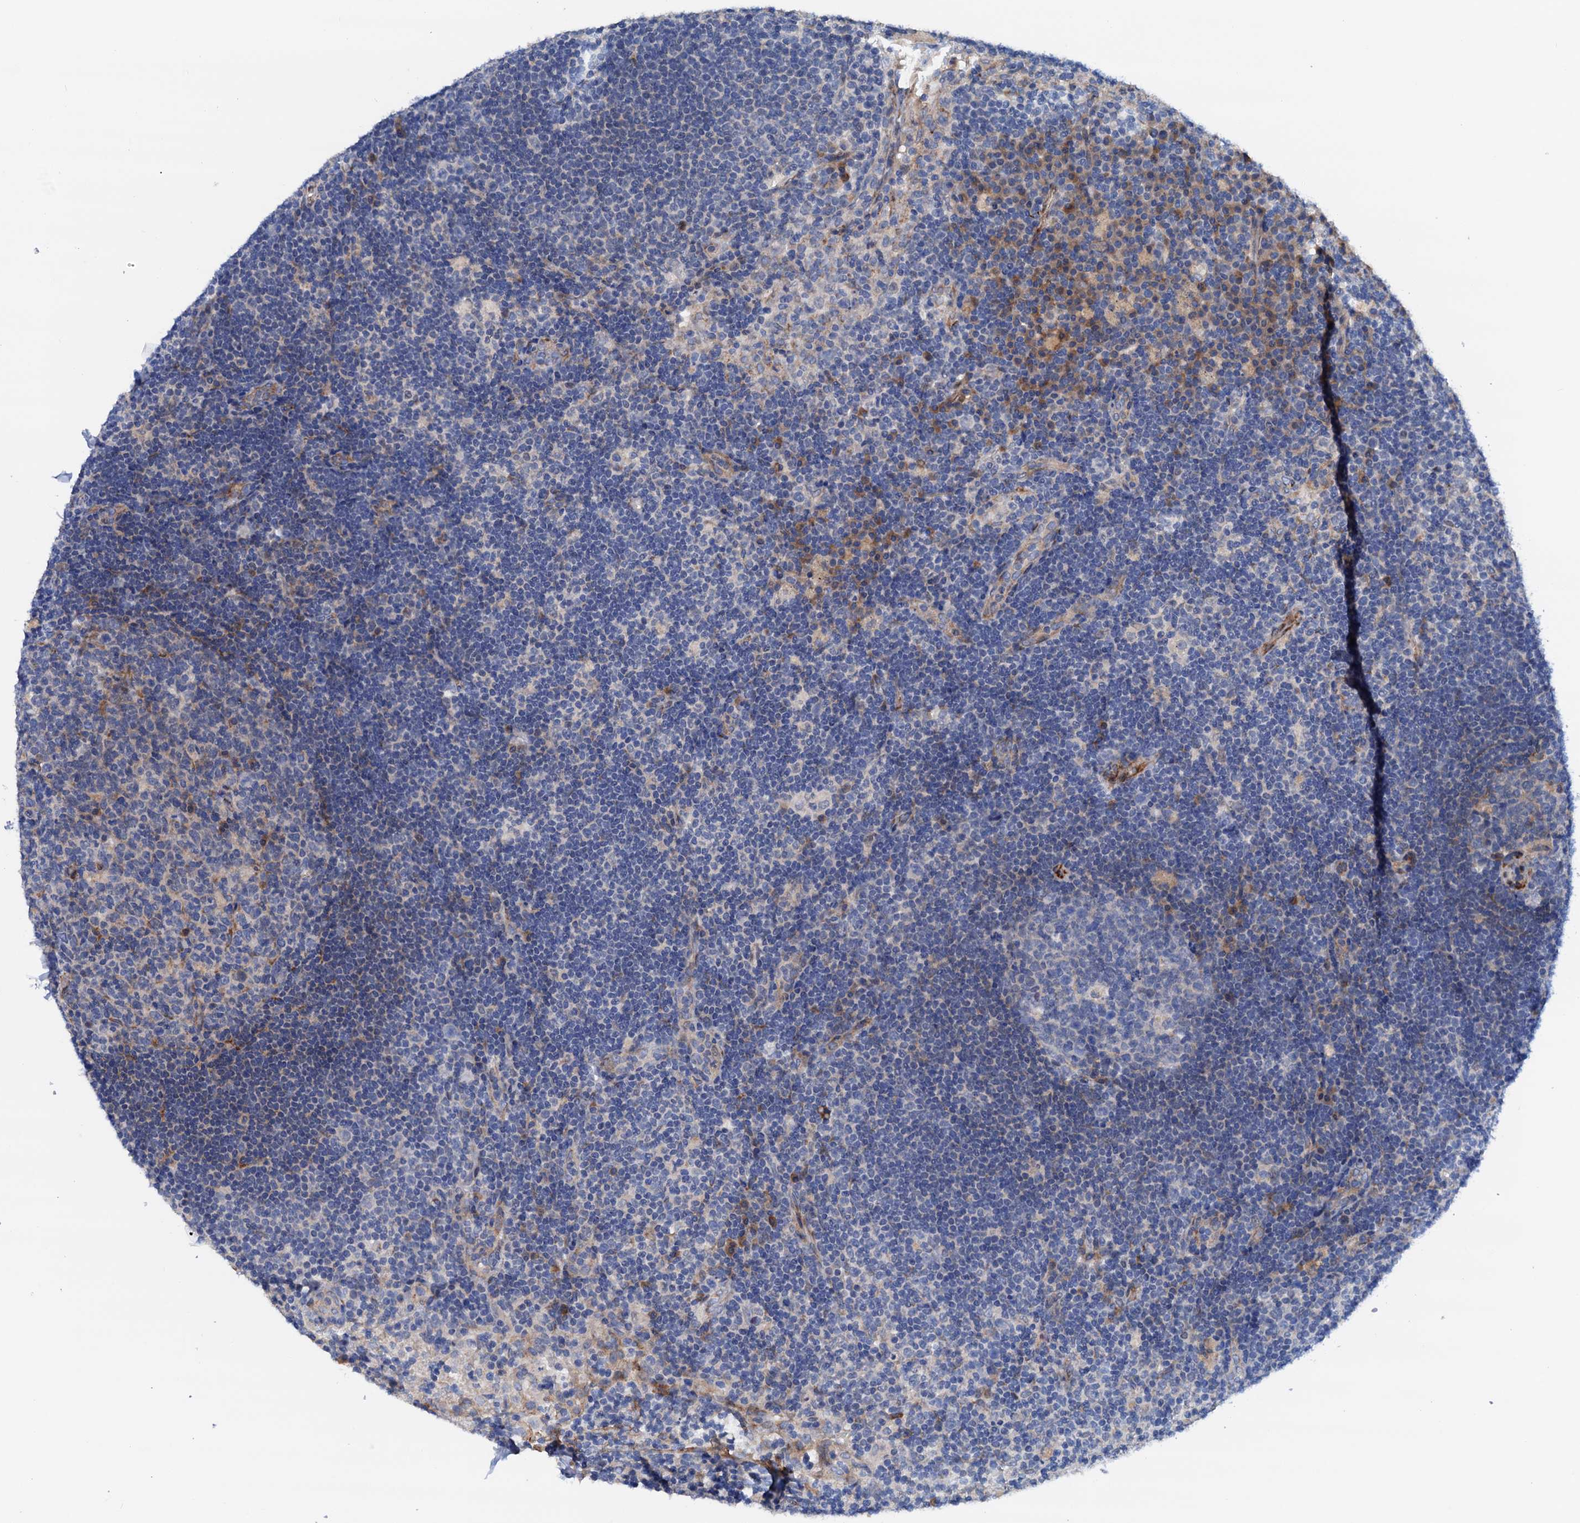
{"staining": {"intensity": "negative", "quantity": "none", "location": "none"}, "tissue": "lymph node", "cell_type": "Germinal center cells", "image_type": "normal", "snomed": [{"axis": "morphology", "description": "Normal tissue, NOS"}, {"axis": "topography", "description": "Lymph node"}], "caption": "High power microscopy image of an immunohistochemistry micrograph of unremarkable lymph node, revealing no significant expression in germinal center cells.", "gene": "RASSF9", "patient": {"sex": "female", "age": 70}}